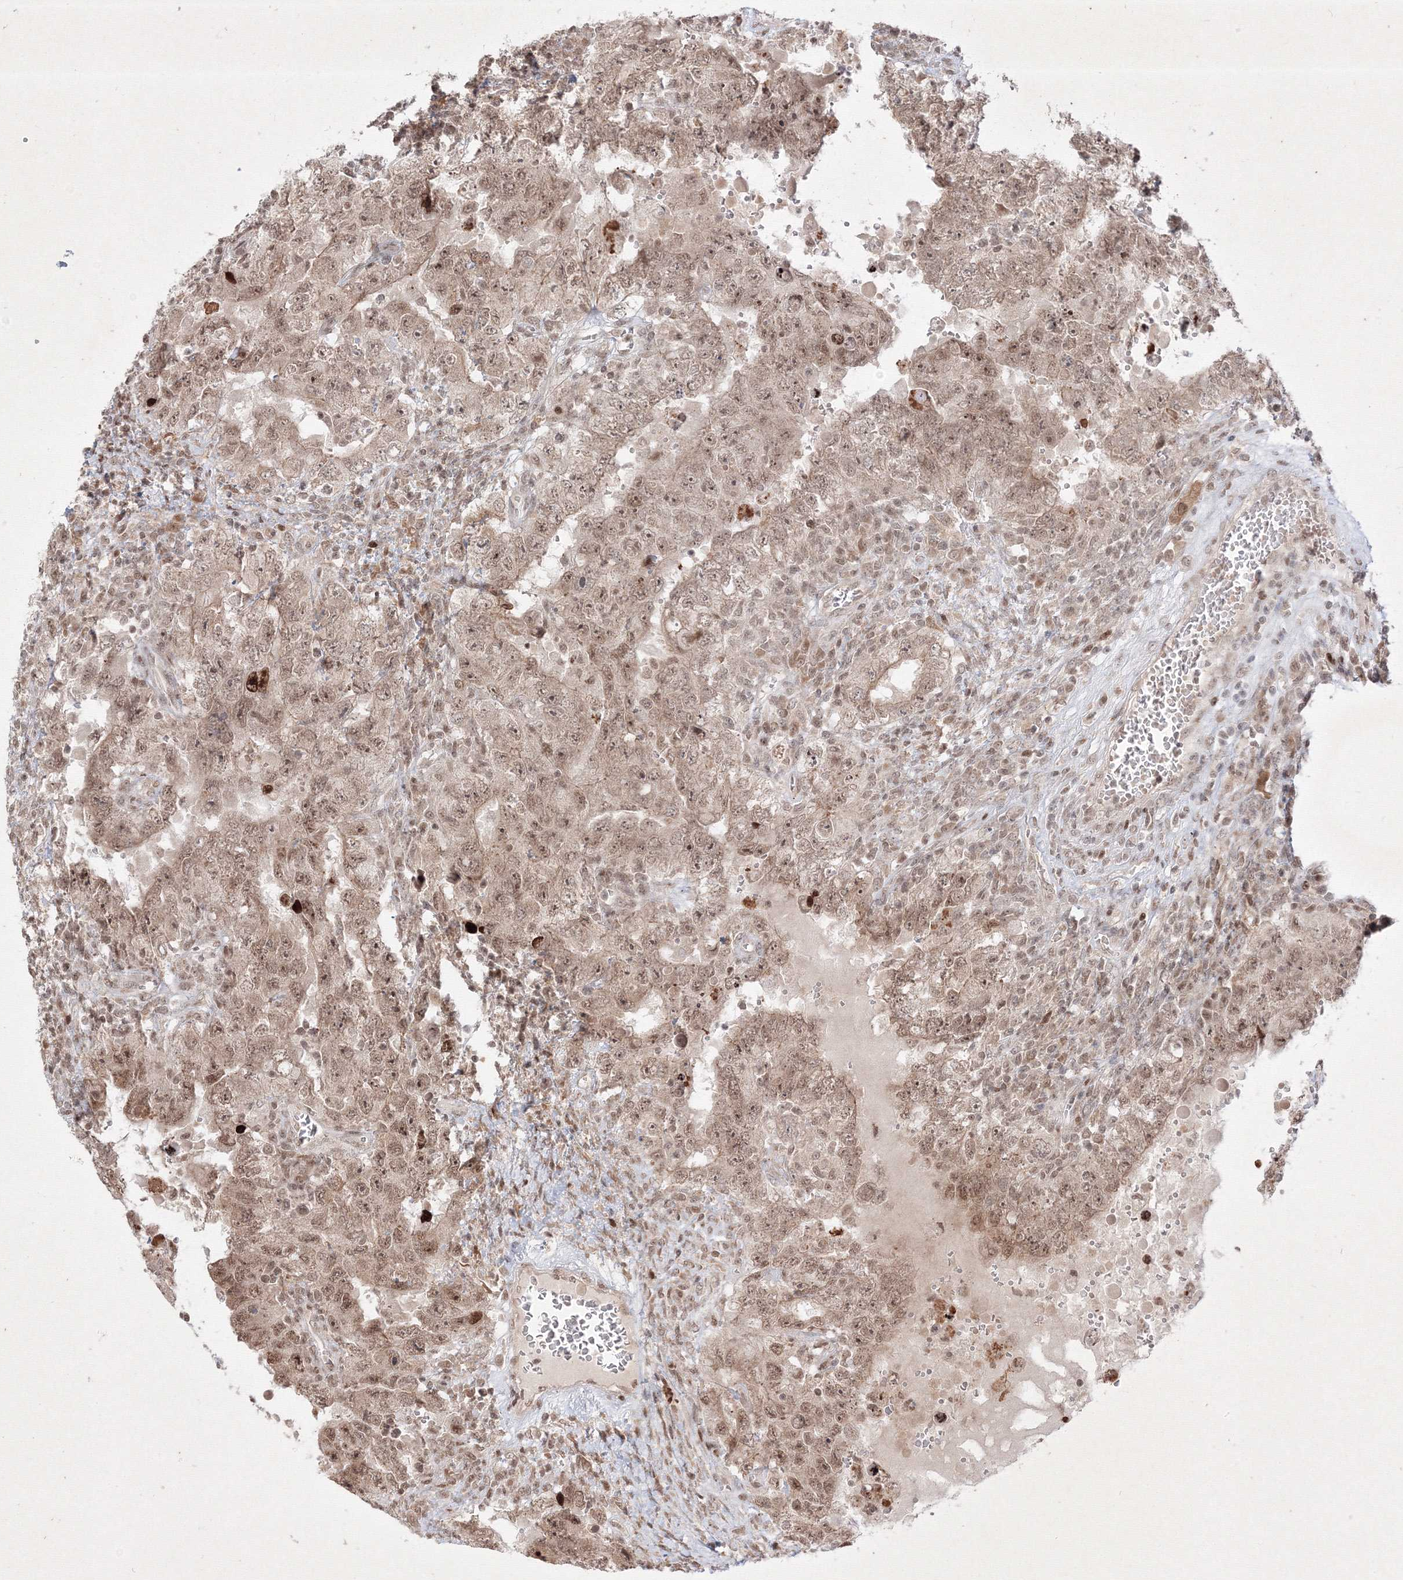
{"staining": {"intensity": "moderate", "quantity": ">75%", "location": "nuclear"}, "tissue": "testis cancer", "cell_type": "Tumor cells", "image_type": "cancer", "snomed": [{"axis": "morphology", "description": "Carcinoma, Embryonal, NOS"}, {"axis": "topography", "description": "Testis"}], "caption": "Moderate nuclear expression for a protein is seen in approximately >75% of tumor cells of testis embryonal carcinoma using IHC.", "gene": "TAB1", "patient": {"sex": "male", "age": 26}}